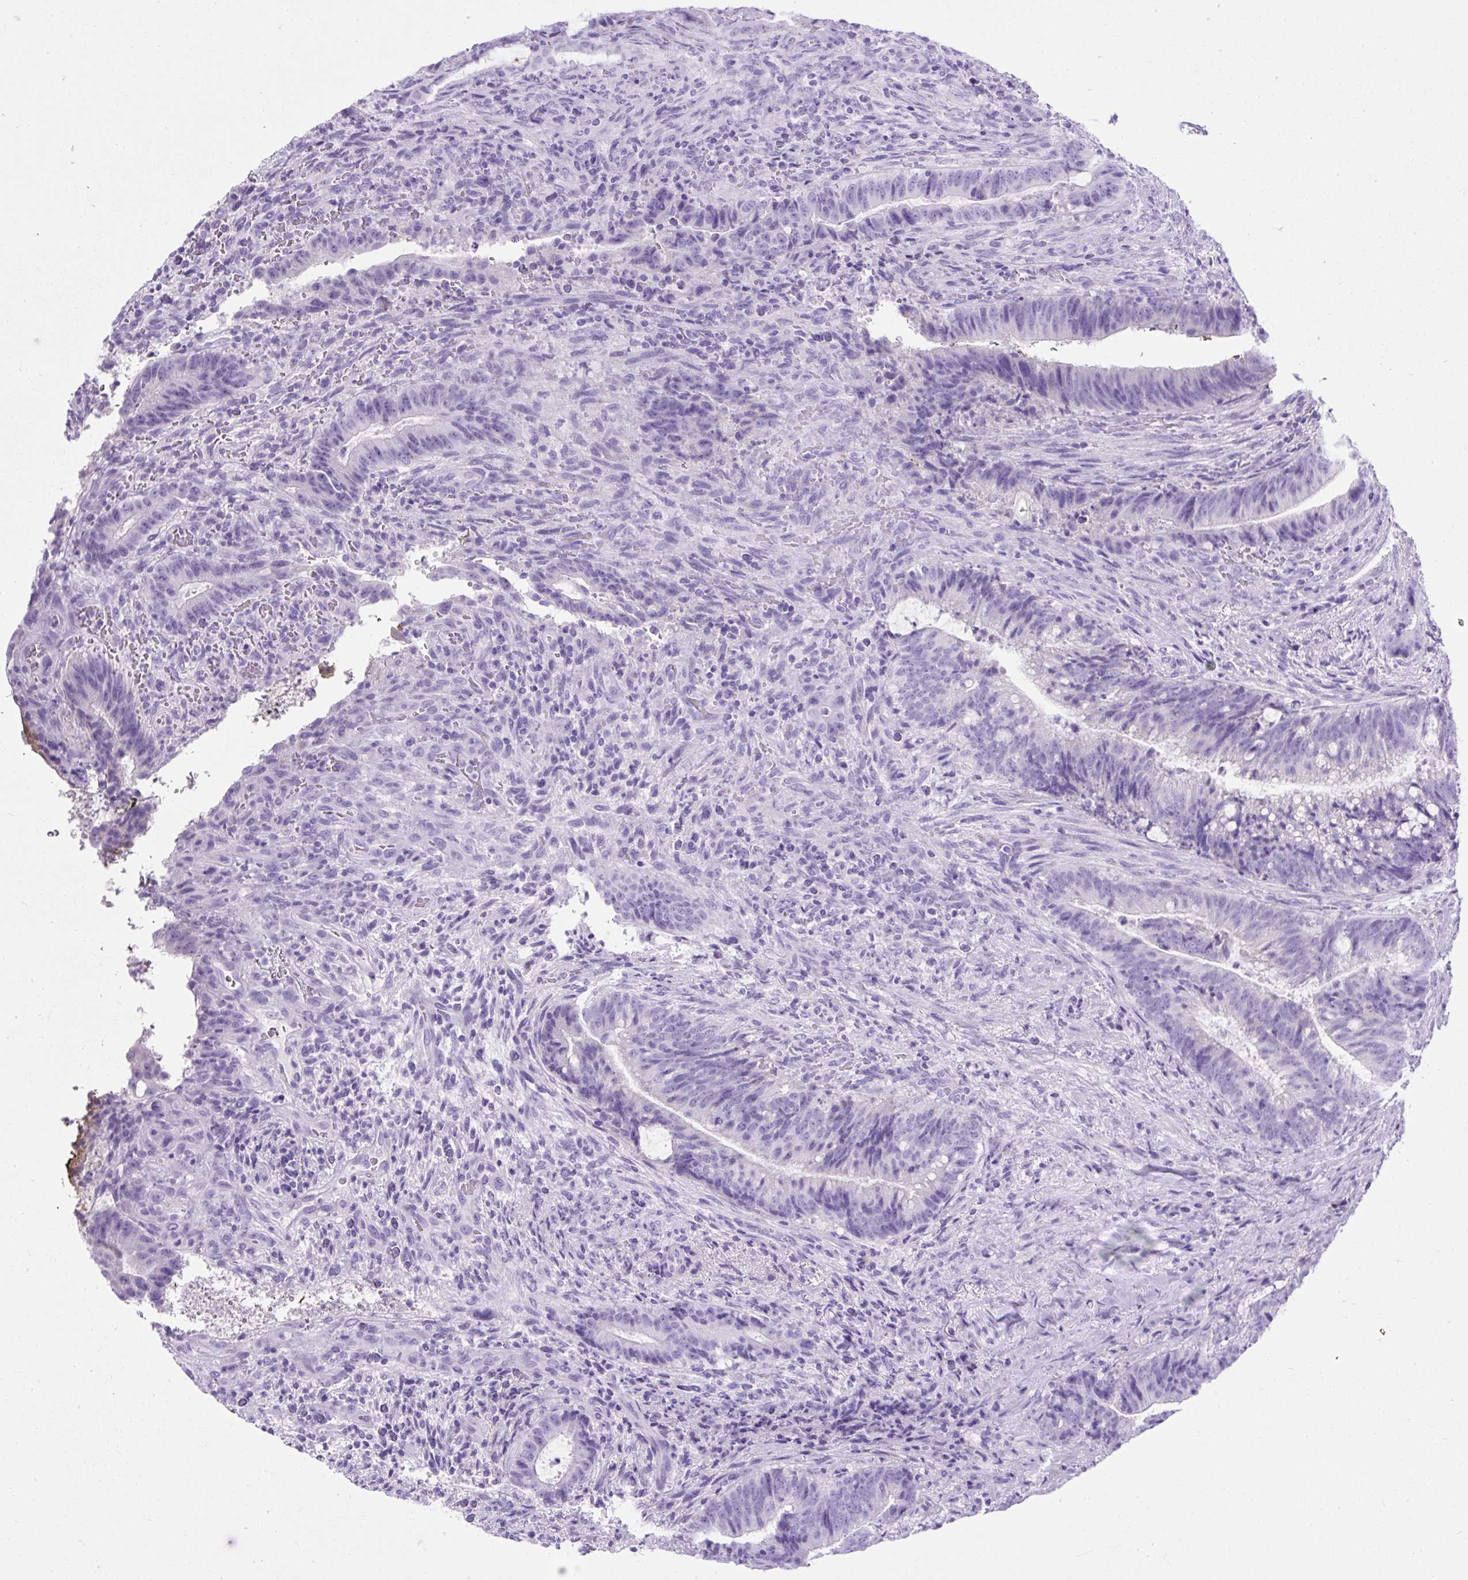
{"staining": {"intensity": "negative", "quantity": "none", "location": "none"}, "tissue": "colorectal cancer", "cell_type": "Tumor cells", "image_type": "cancer", "snomed": [{"axis": "morphology", "description": "Adenocarcinoma, NOS"}, {"axis": "topography", "description": "Colon"}], "caption": "A high-resolution image shows immunohistochemistry staining of colorectal cancer (adenocarcinoma), which shows no significant staining in tumor cells.", "gene": "KRT12", "patient": {"sex": "female", "age": 43}}